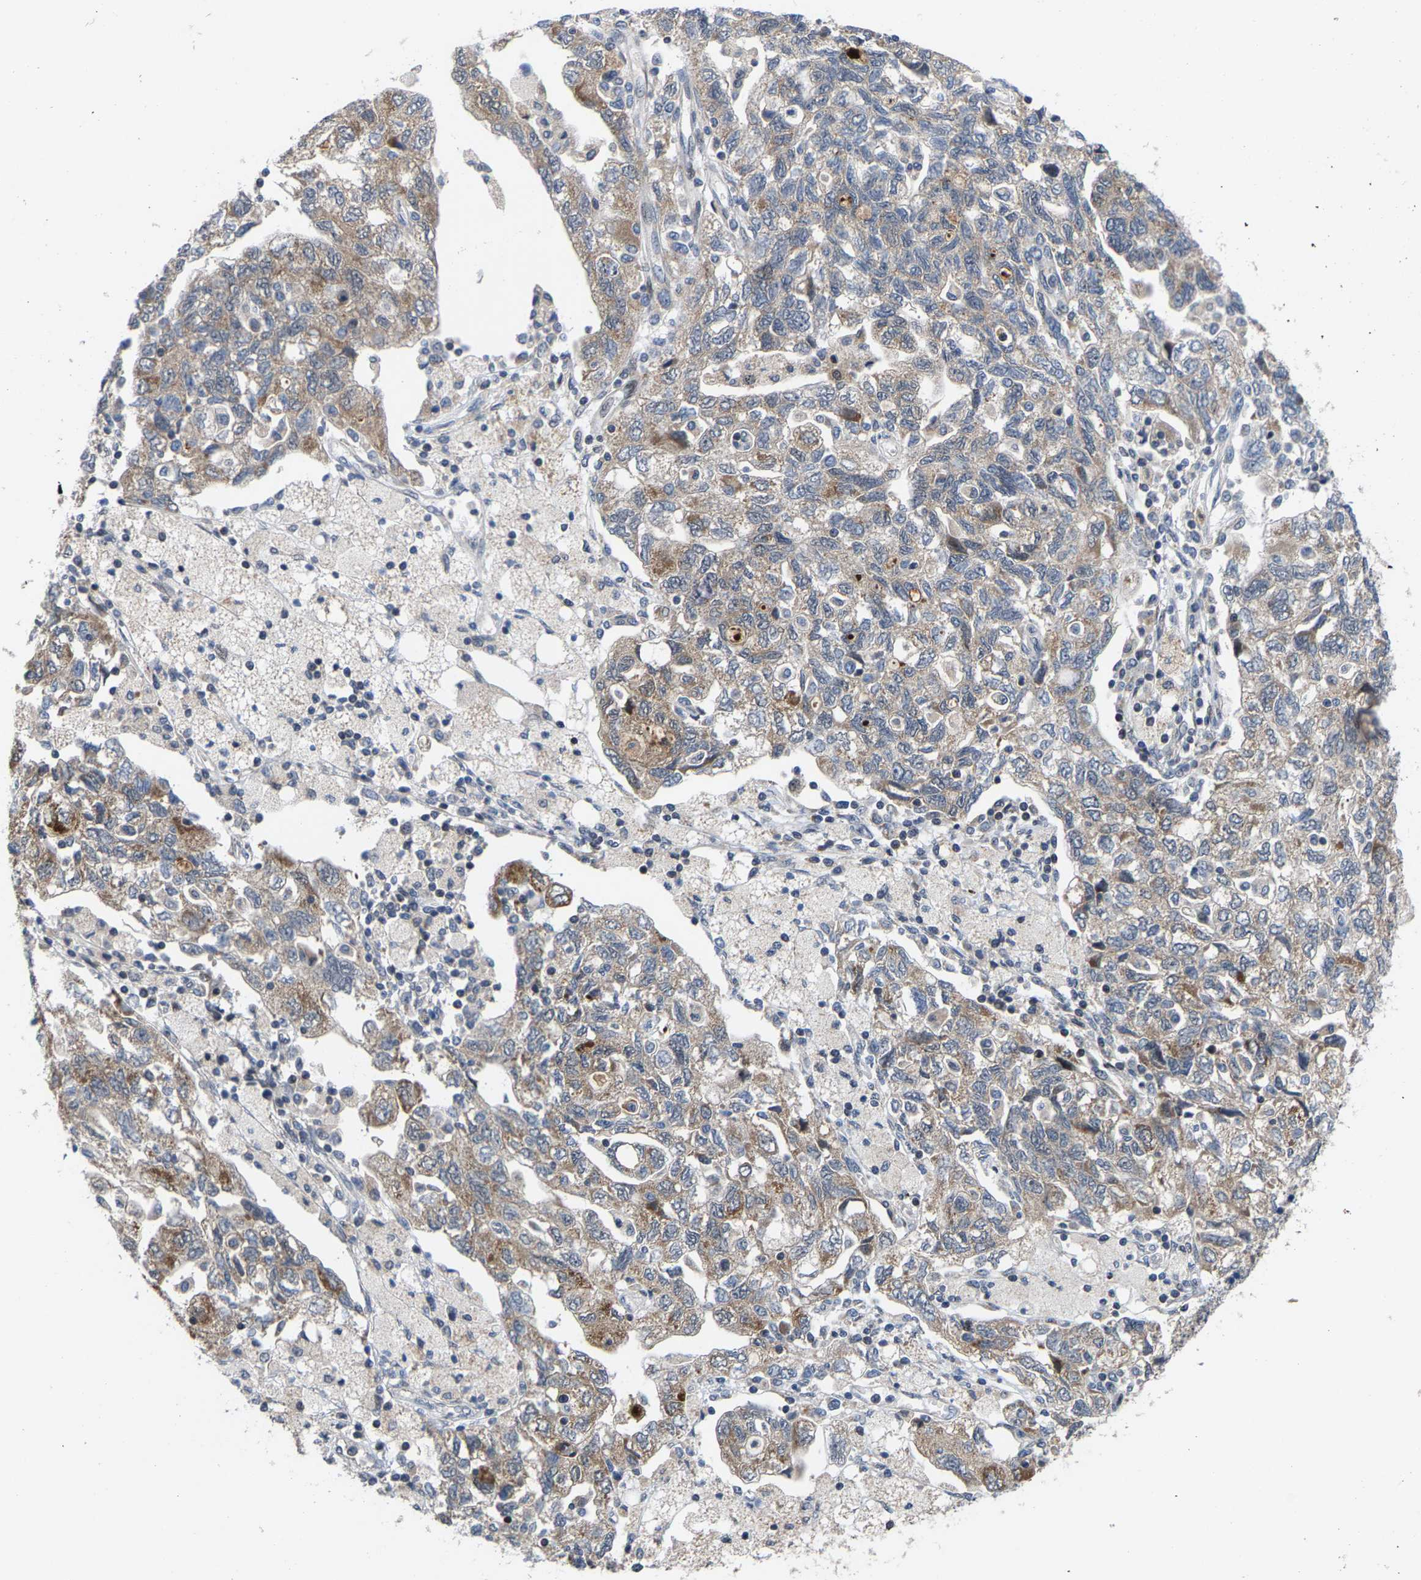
{"staining": {"intensity": "moderate", "quantity": "25%-75%", "location": "cytoplasmic/membranous"}, "tissue": "ovarian cancer", "cell_type": "Tumor cells", "image_type": "cancer", "snomed": [{"axis": "morphology", "description": "Carcinoma, NOS"}, {"axis": "morphology", "description": "Cystadenocarcinoma, serous, NOS"}, {"axis": "topography", "description": "Ovary"}], "caption": "DAB (3,3'-diaminobenzidine) immunohistochemical staining of ovarian cancer demonstrates moderate cytoplasmic/membranous protein expression in approximately 25%-75% of tumor cells.", "gene": "TDRKH", "patient": {"sex": "female", "age": 69}}